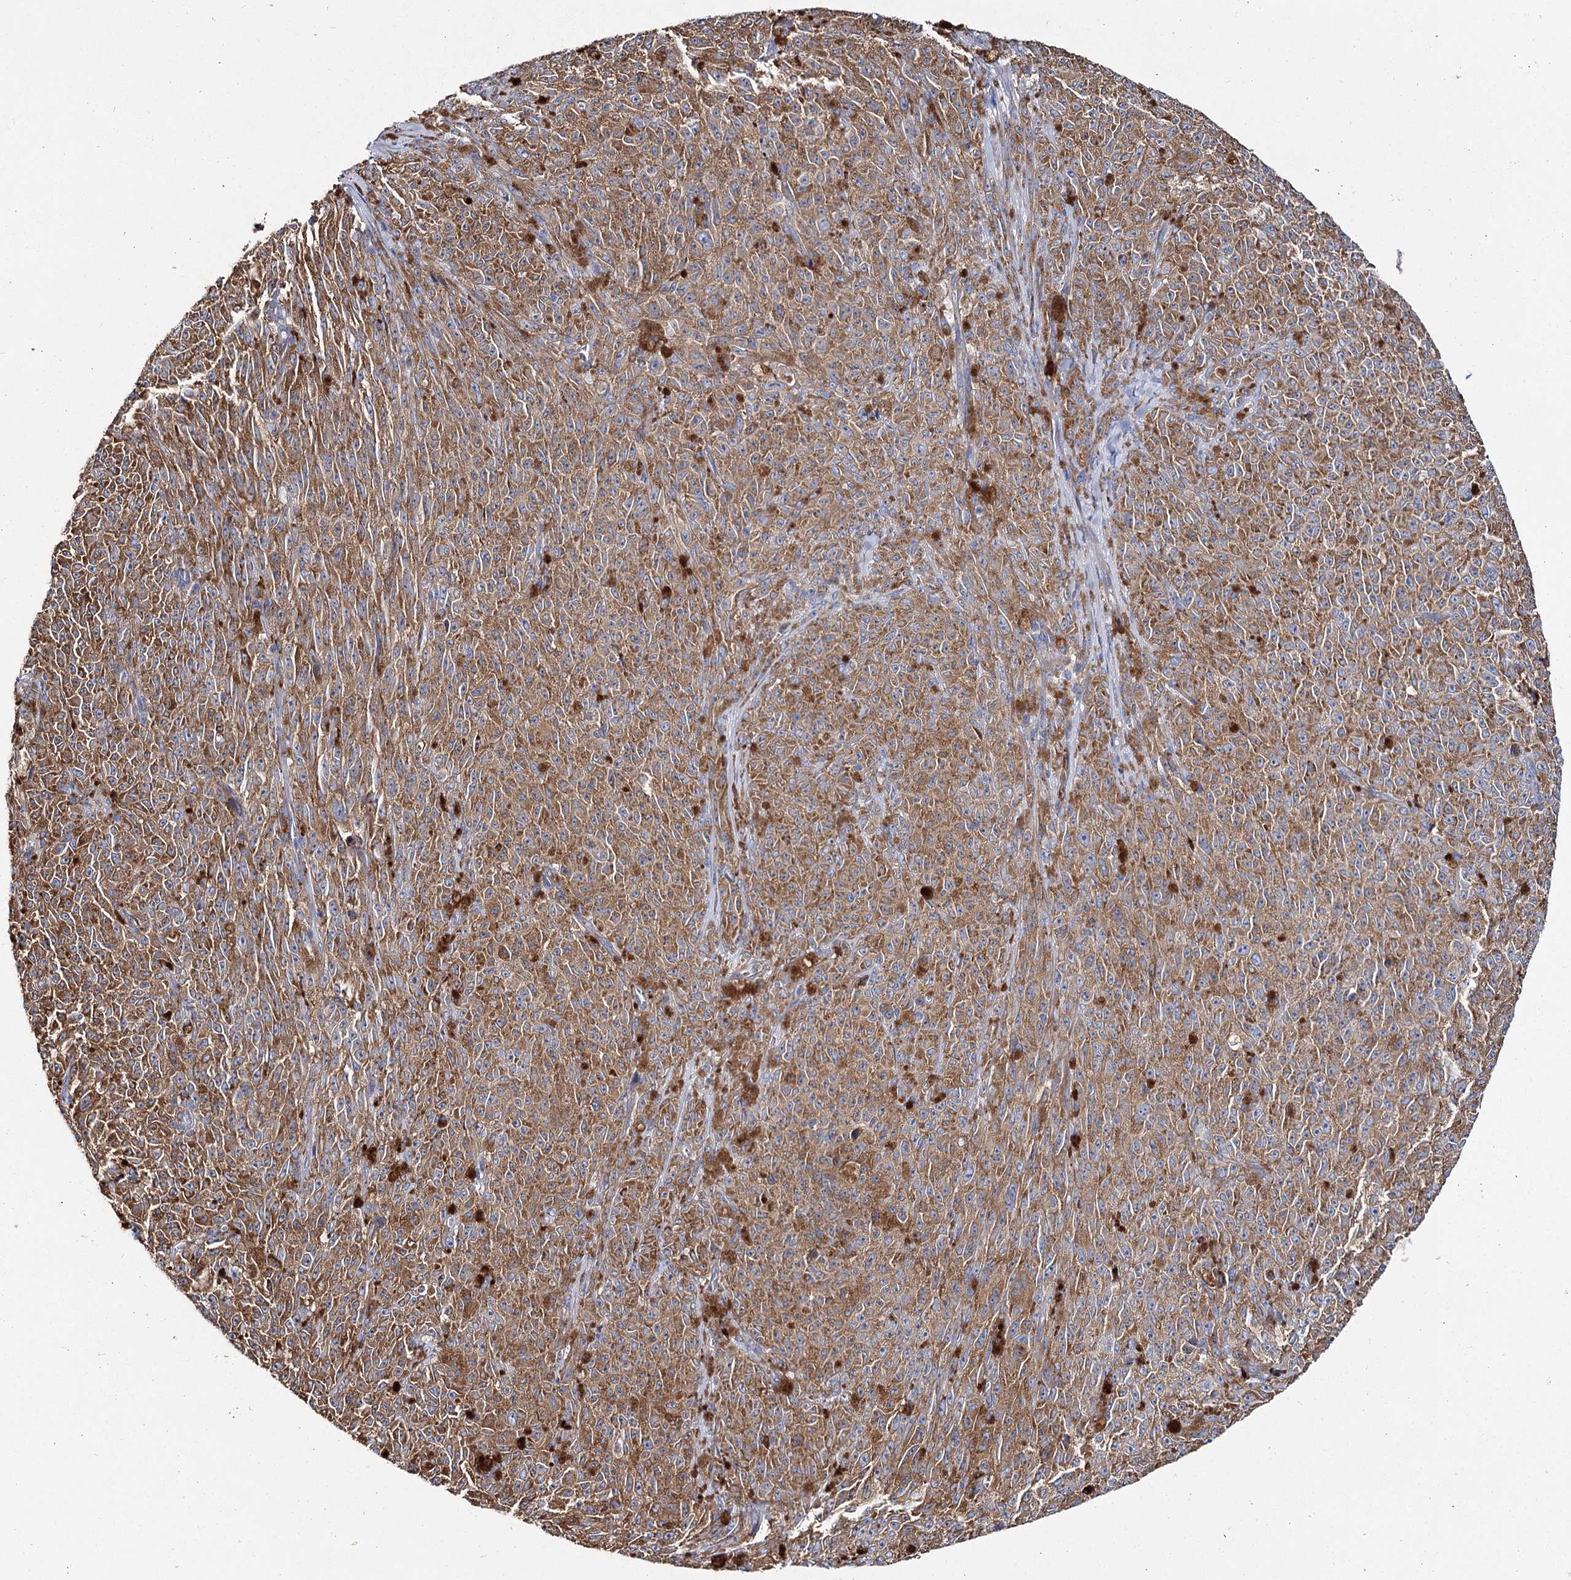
{"staining": {"intensity": "moderate", "quantity": ">75%", "location": "cytoplasmic/membranous"}, "tissue": "melanoma", "cell_type": "Tumor cells", "image_type": "cancer", "snomed": [{"axis": "morphology", "description": "Malignant melanoma, NOS"}, {"axis": "topography", "description": "Skin"}], "caption": "Immunohistochemistry (IHC) of human melanoma displays medium levels of moderate cytoplasmic/membranous staining in about >75% of tumor cells.", "gene": "THUMPD3", "patient": {"sex": "female", "age": 82}}